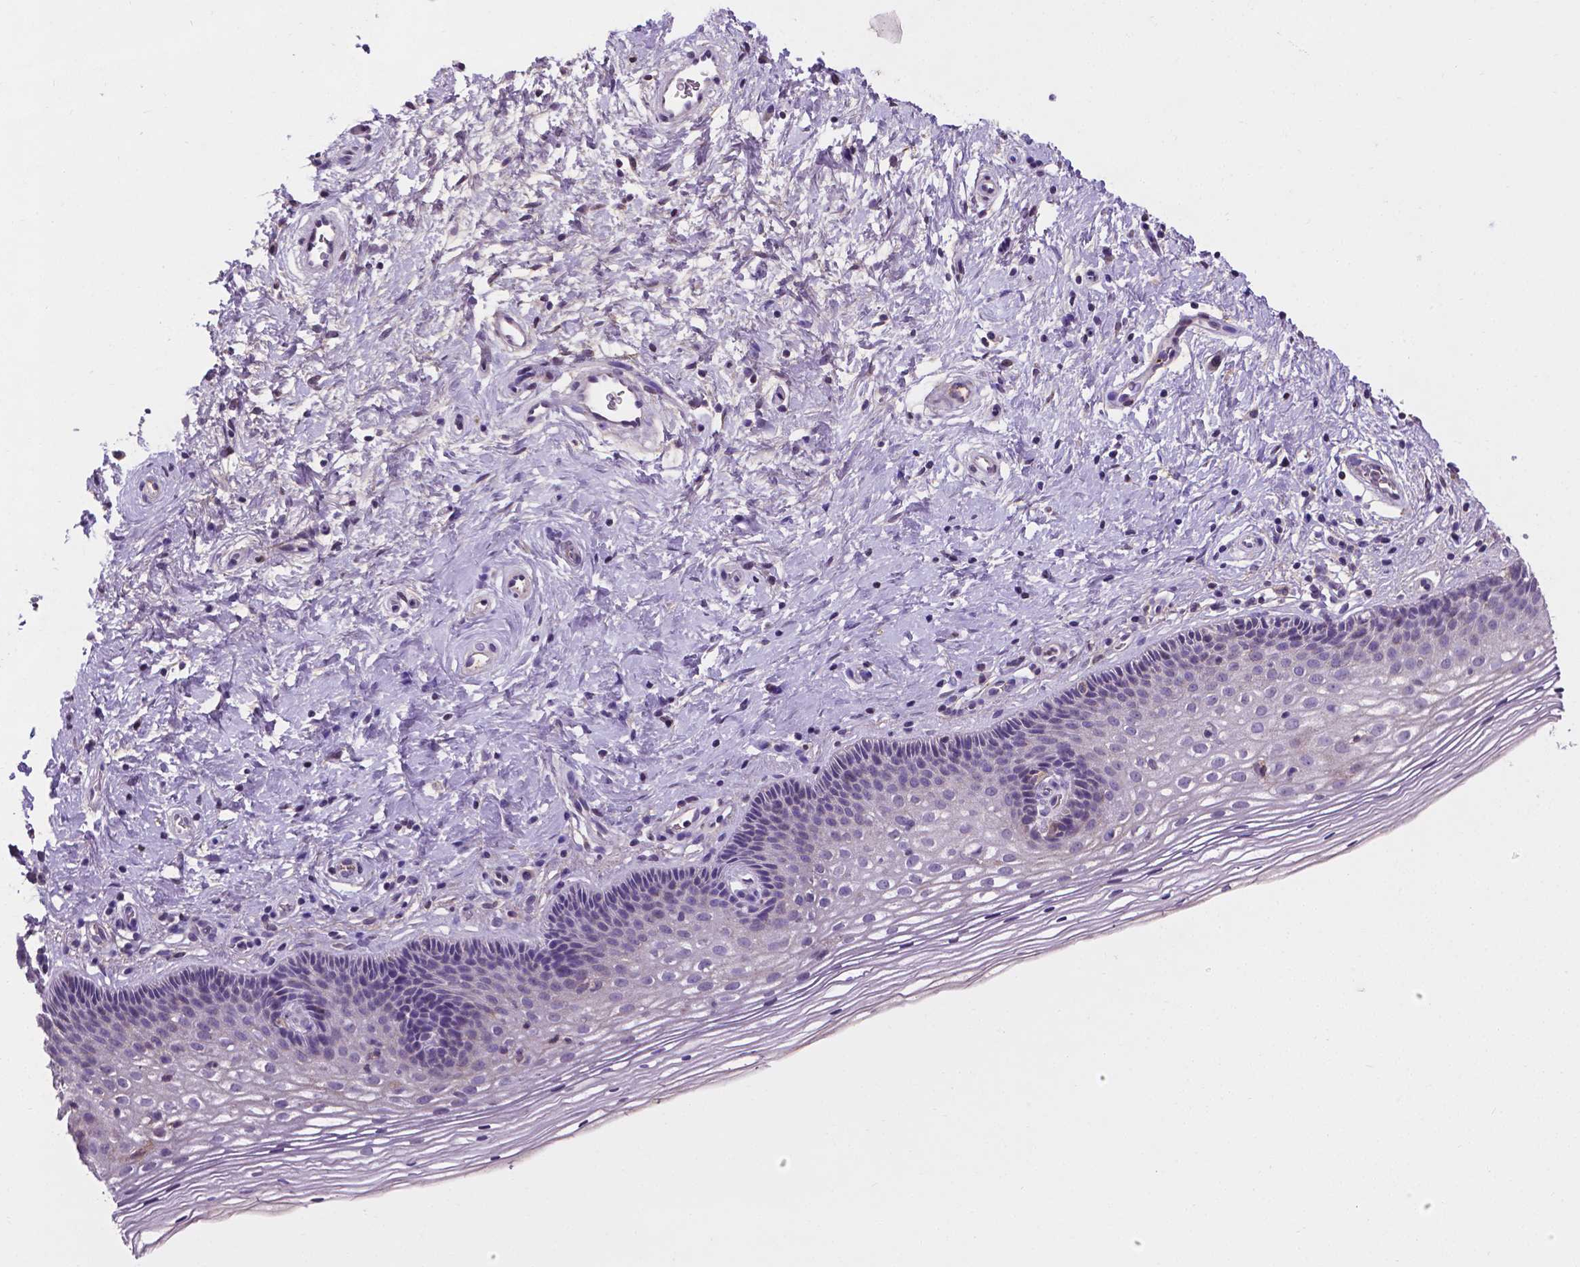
{"staining": {"intensity": "negative", "quantity": "none", "location": "none"}, "tissue": "cervix", "cell_type": "Glandular cells", "image_type": "normal", "snomed": [{"axis": "morphology", "description": "Normal tissue, NOS"}, {"axis": "topography", "description": "Cervix"}], "caption": "Protein analysis of benign cervix shows no significant expression in glandular cells.", "gene": "APOE", "patient": {"sex": "female", "age": 34}}